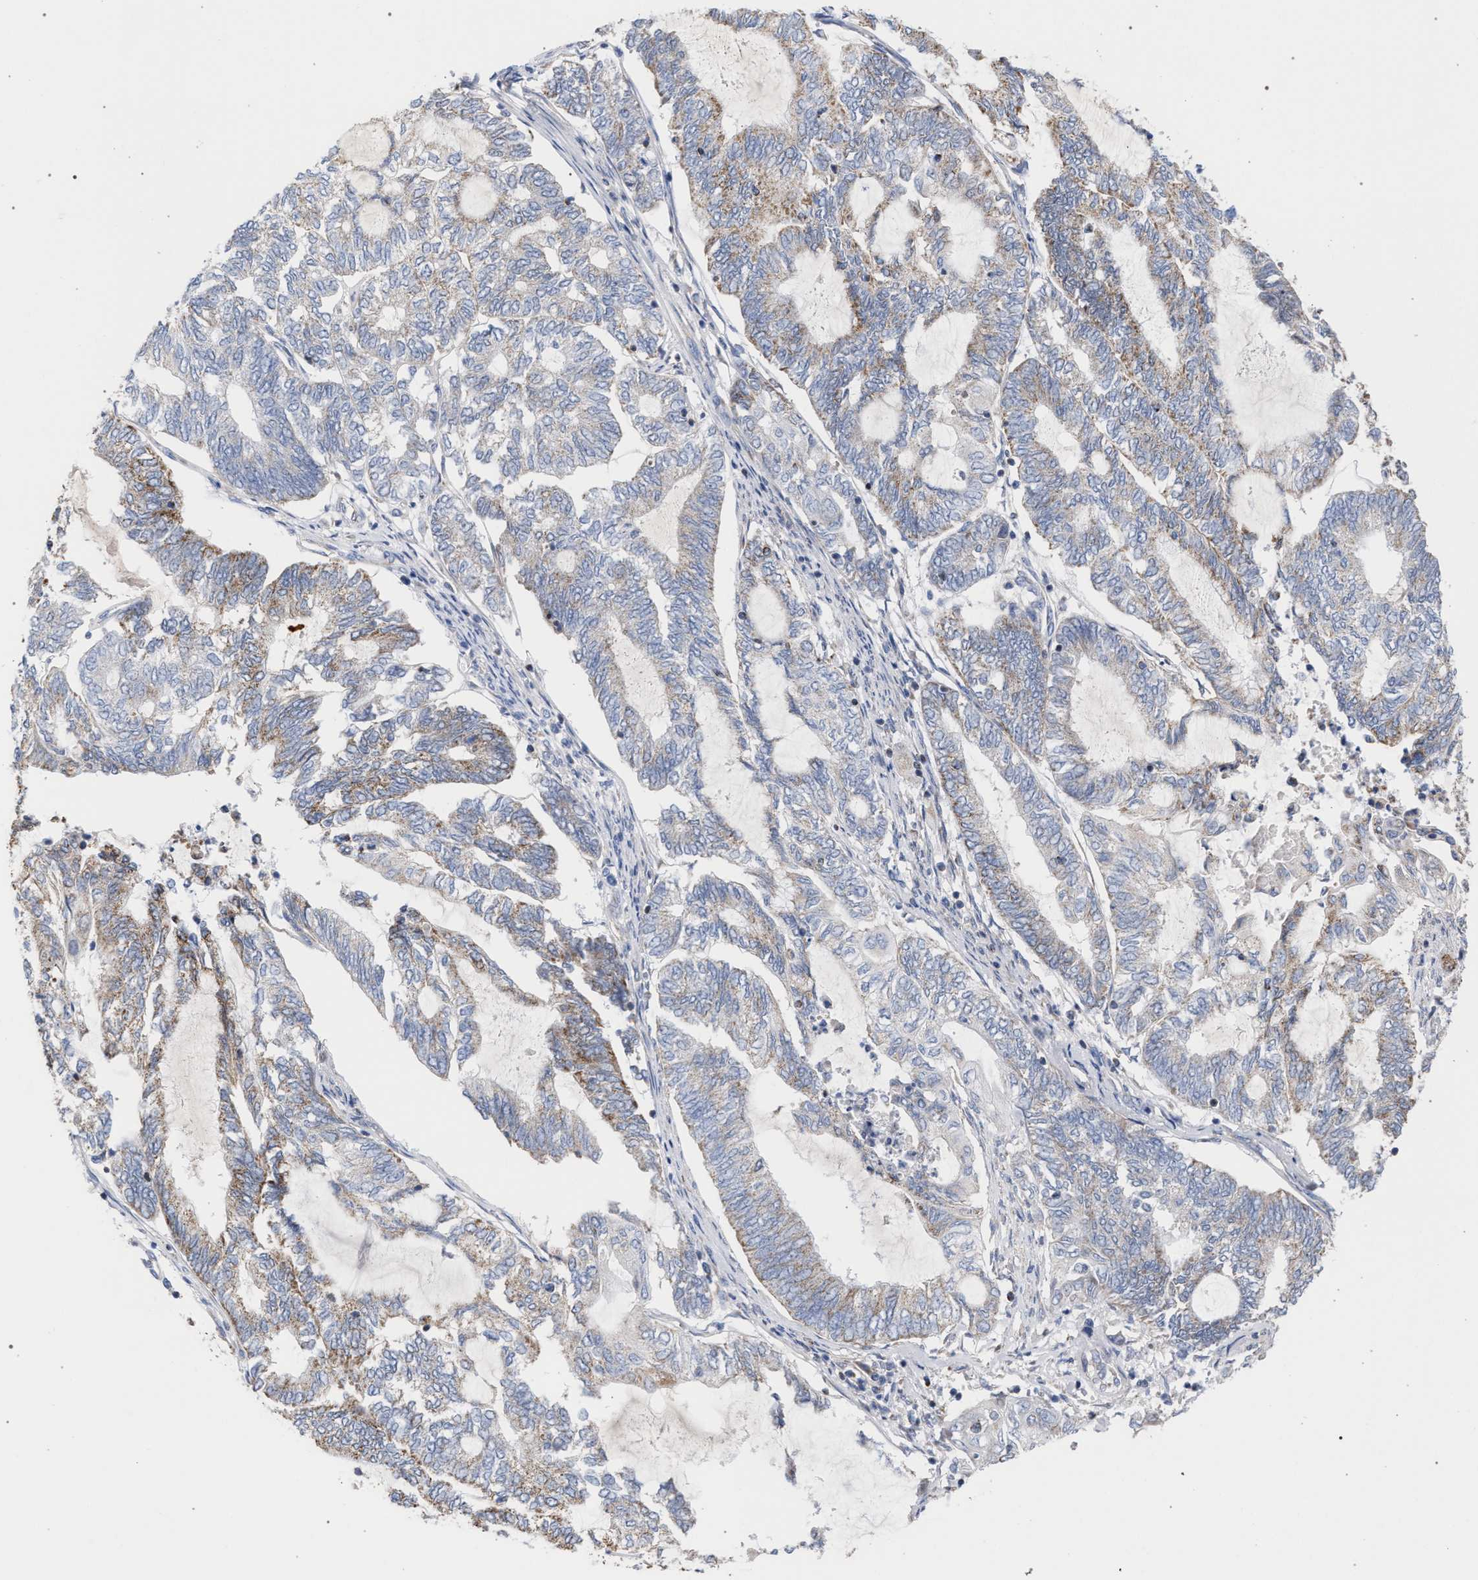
{"staining": {"intensity": "moderate", "quantity": "25%-75%", "location": "cytoplasmic/membranous"}, "tissue": "endometrial cancer", "cell_type": "Tumor cells", "image_type": "cancer", "snomed": [{"axis": "morphology", "description": "Adenocarcinoma, NOS"}, {"axis": "topography", "description": "Uterus"}, {"axis": "topography", "description": "Endometrium"}], "caption": "Immunohistochemistry (IHC) (DAB (3,3'-diaminobenzidine)) staining of endometrial adenocarcinoma demonstrates moderate cytoplasmic/membranous protein expression in about 25%-75% of tumor cells.", "gene": "ECI2", "patient": {"sex": "female", "age": 70}}